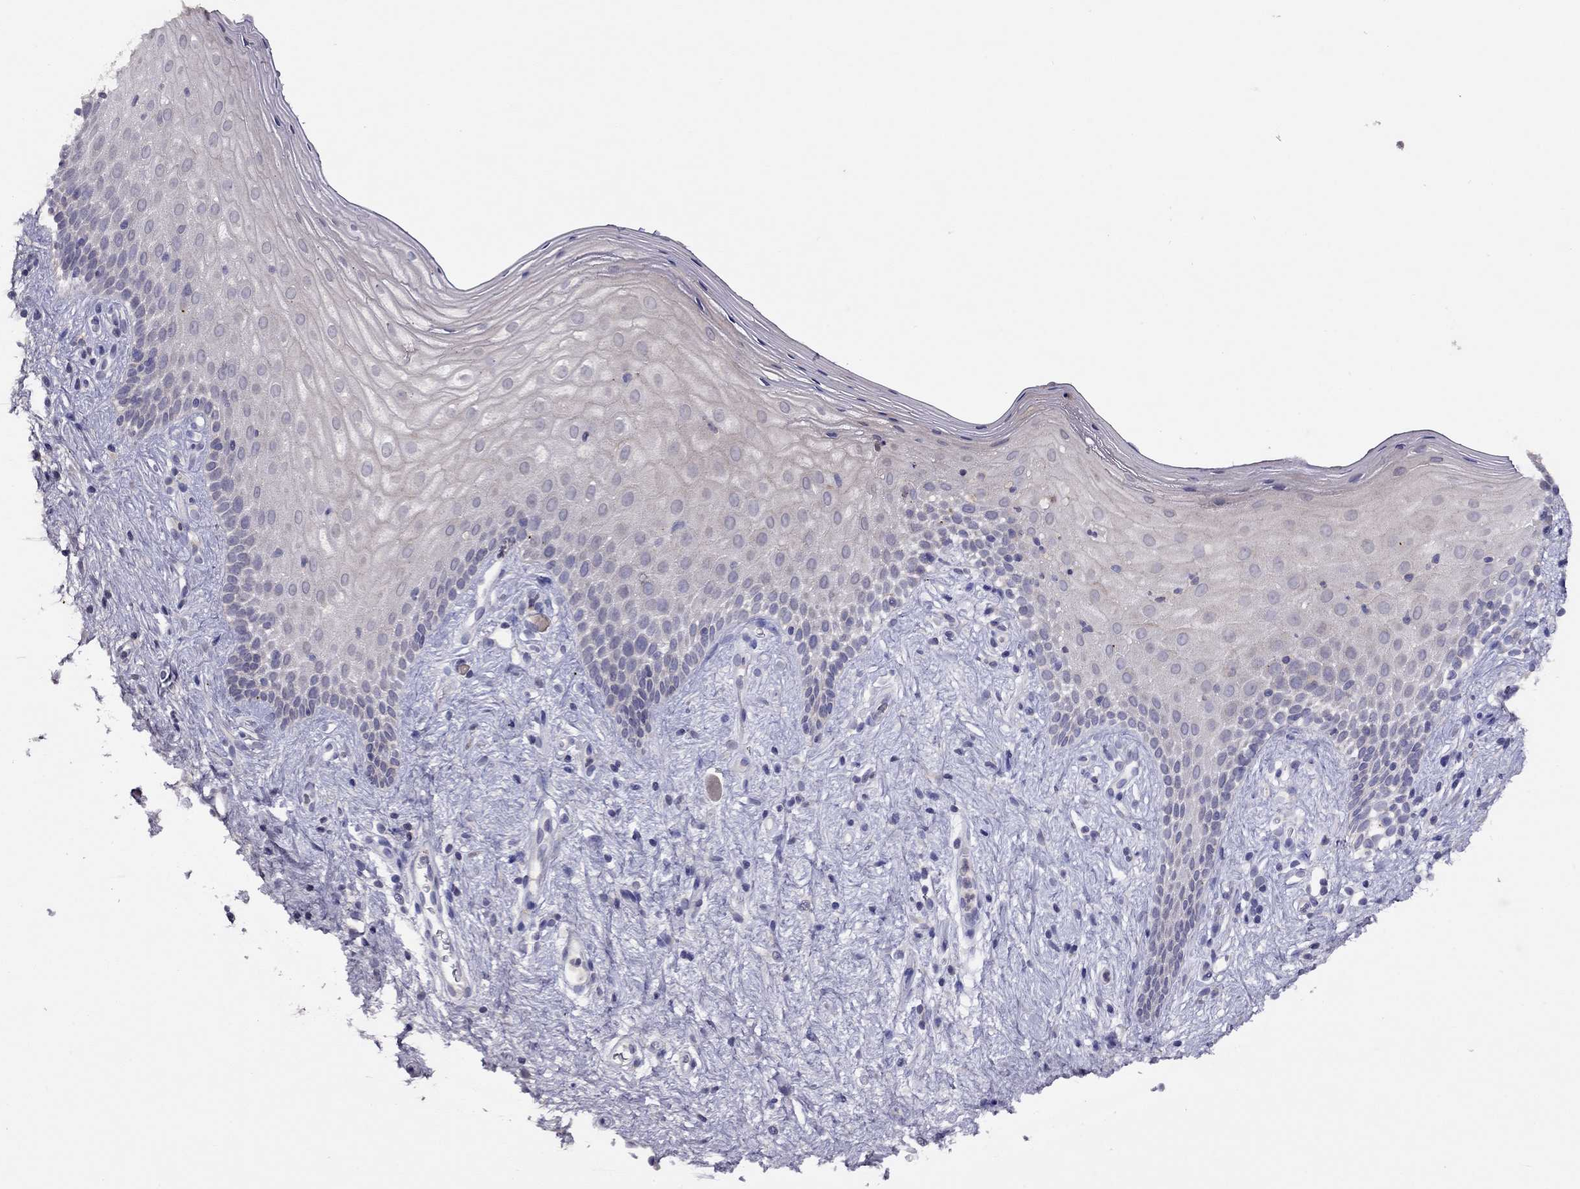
{"staining": {"intensity": "negative", "quantity": "none", "location": "none"}, "tissue": "vagina", "cell_type": "Squamous epithelial cells", "image_type": "normal", "snomed": [{"axis": "morphology", "description": "Normal tissue, NOS"}, {"axis": "topography", "description": "Vagina"}], "caption": "Vagina stained for a protein using IHC reveals no expression squamous epithelial cells.", "gene": "CITED1", "patient": {"sex": "female", "age": 47}}